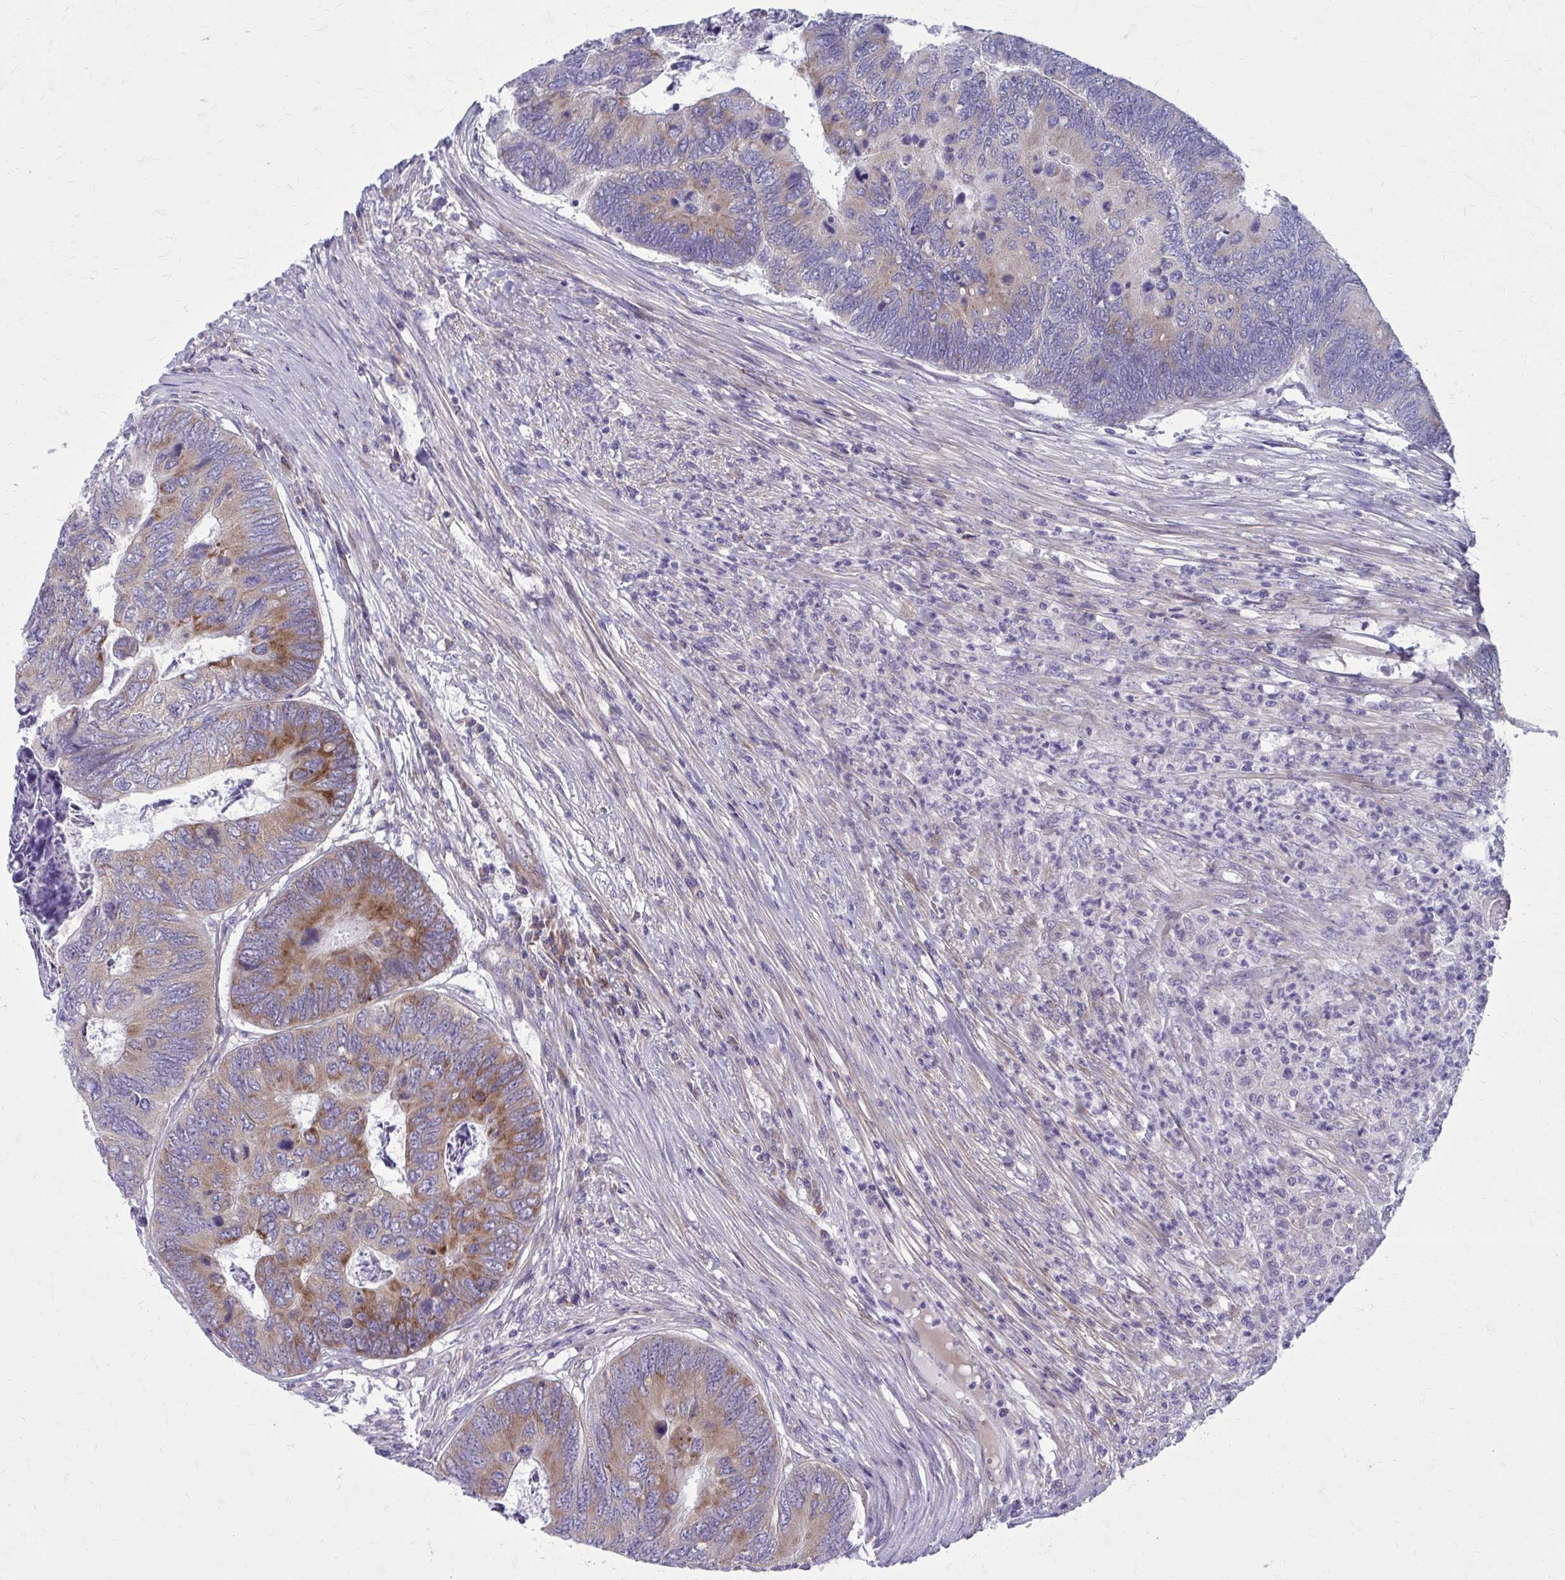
{"staining": {"intensity": "moderate", "quantity": "25%-75%", "location": "cytoplasmic/membranous"}, "tissue": "colorectal cancer", "cell_type": "Tumor cells", "image_type": "cancer", "snomed": [{"axis": "morphology", "description": "Adenocarcinoma, NOS"}, {"axis": "topography", "description": "Colon"}], "caption": "Approximately 25%-75% of tumor cells in adenocarcinoma (colorectal) reveal moderate cytoplasmic/membranous protein positivity as visualized by brown immunohistochemical staining.", "gene": "GIGYF2", "patient": {"sex": "female", "age": 67}}